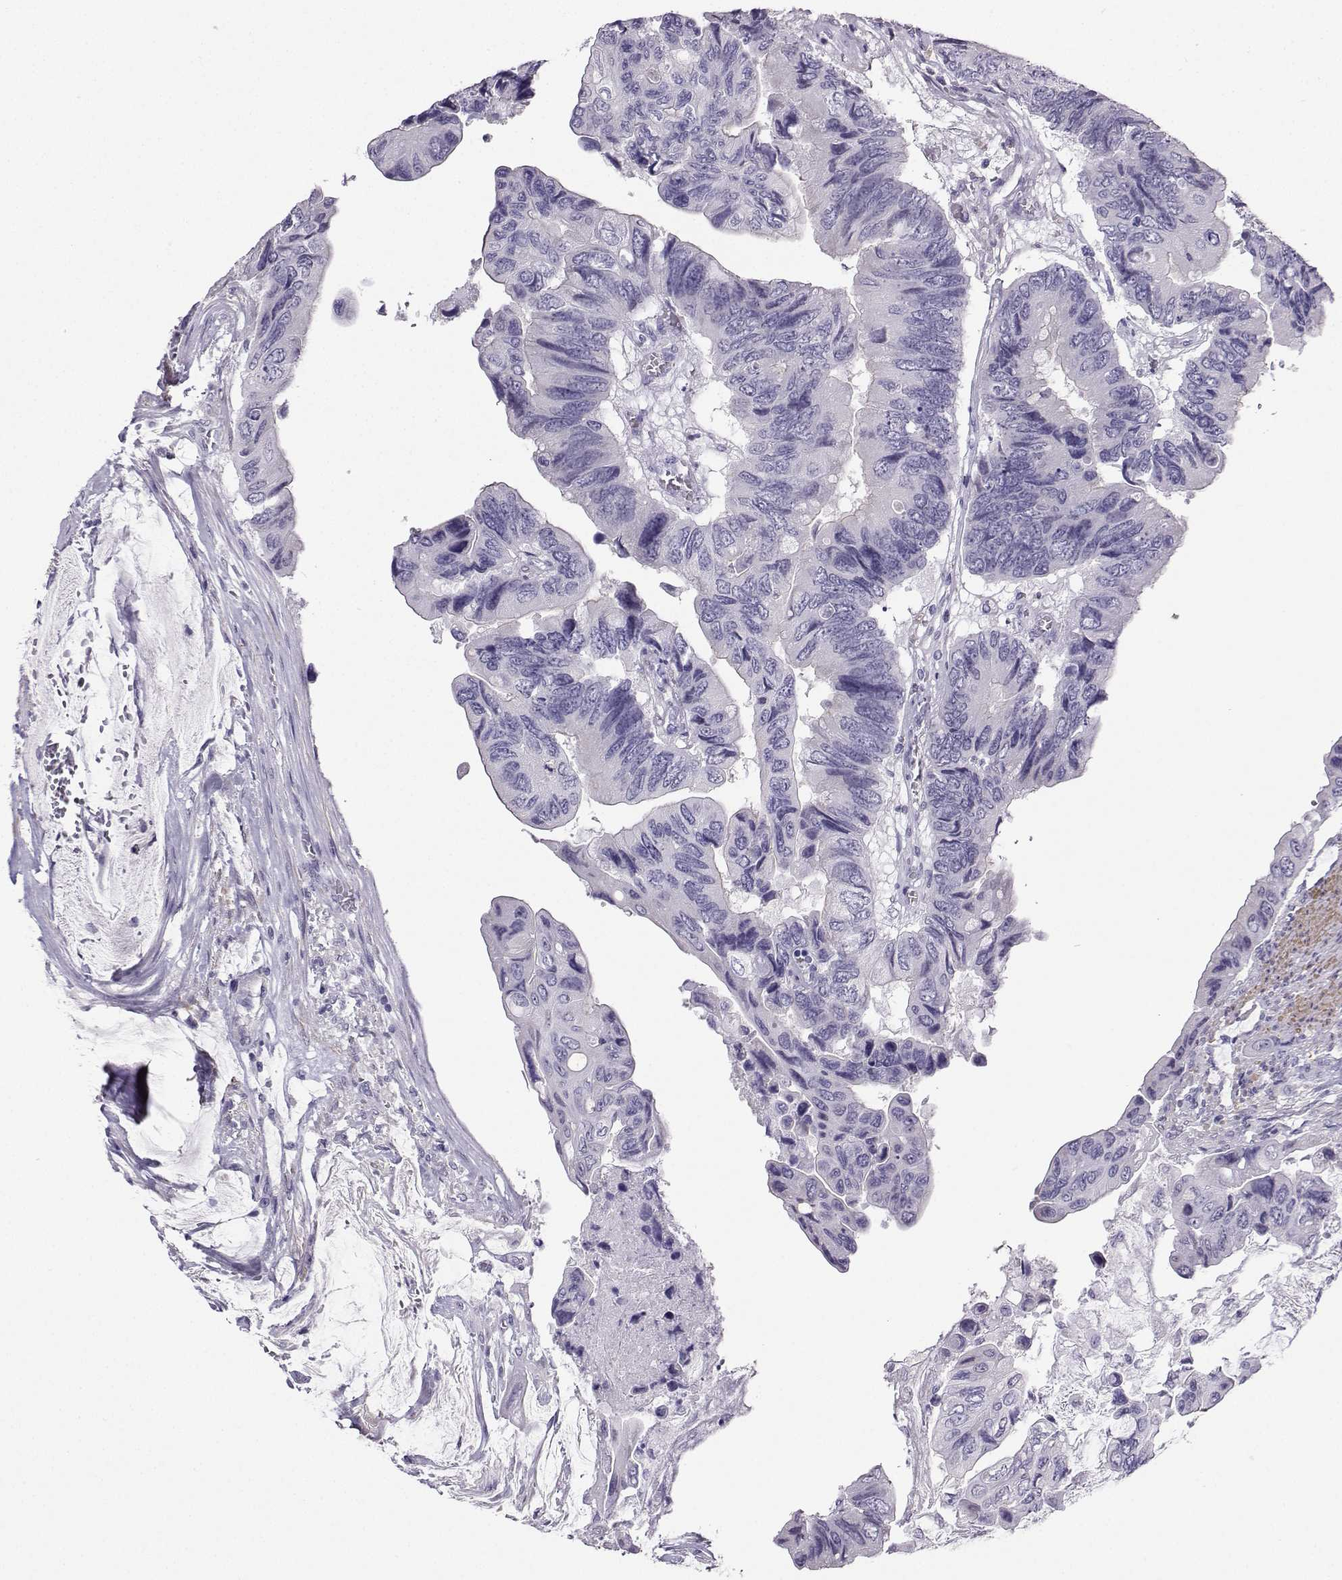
{"staining": {"intensity": "negative", "quantity": "none", "location": "none"}, "tissue": "colorectal cancer", "cell_type": "Tumor cells", "image_type": "cancer", "snomed": [{"axis": "morphology", "description": "Adenocarcinoma, NOS"}, {"axis": "topography", "description": "Rectum"}], "caption": "A micrograph of colorectal cancer (adenocarcinoma) stained for a protein displays no brown staining in tumor cells.", "gene": "KIF17", "patient": {"sex": "male", "age": 63}}